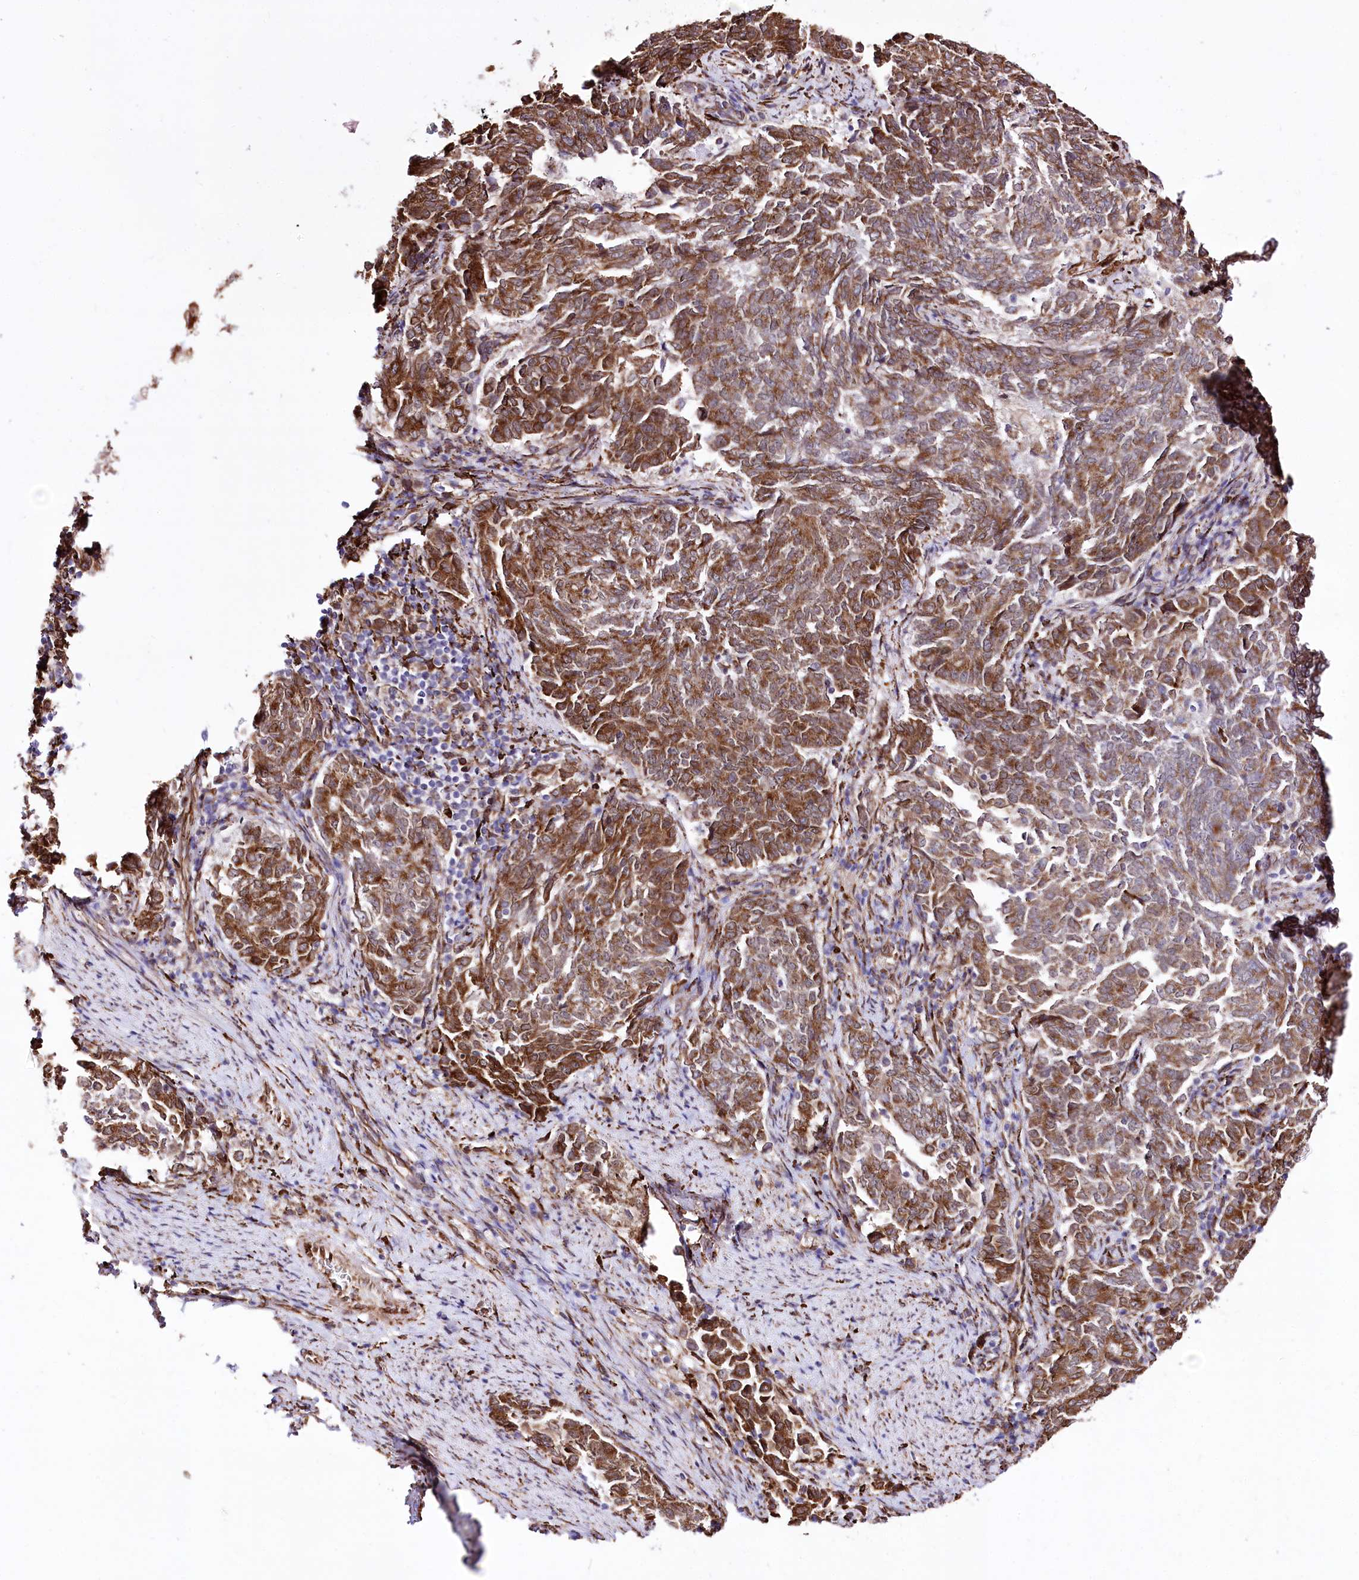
{"staining": {"intensity": "moderate", "quantity": ">75%", "location": "cytoplasmic/membranous"}, "tissue": "endometrial cancer", "cell_type": "Tumor cells", "image_type": "cancer", "snomed": [{"axis": "morphology", "description": "Adenocarcinoma, NOS"}, {"axis": "topography", "description": "Endometrium"}], "caption": "This is an image of IHC staining of endometrial cancer, which shows moderate expression in the cytoplasmic/membranous of tumor cells.", "gene": "WWC1", "patient": {"sex": "female", "age": 80}}